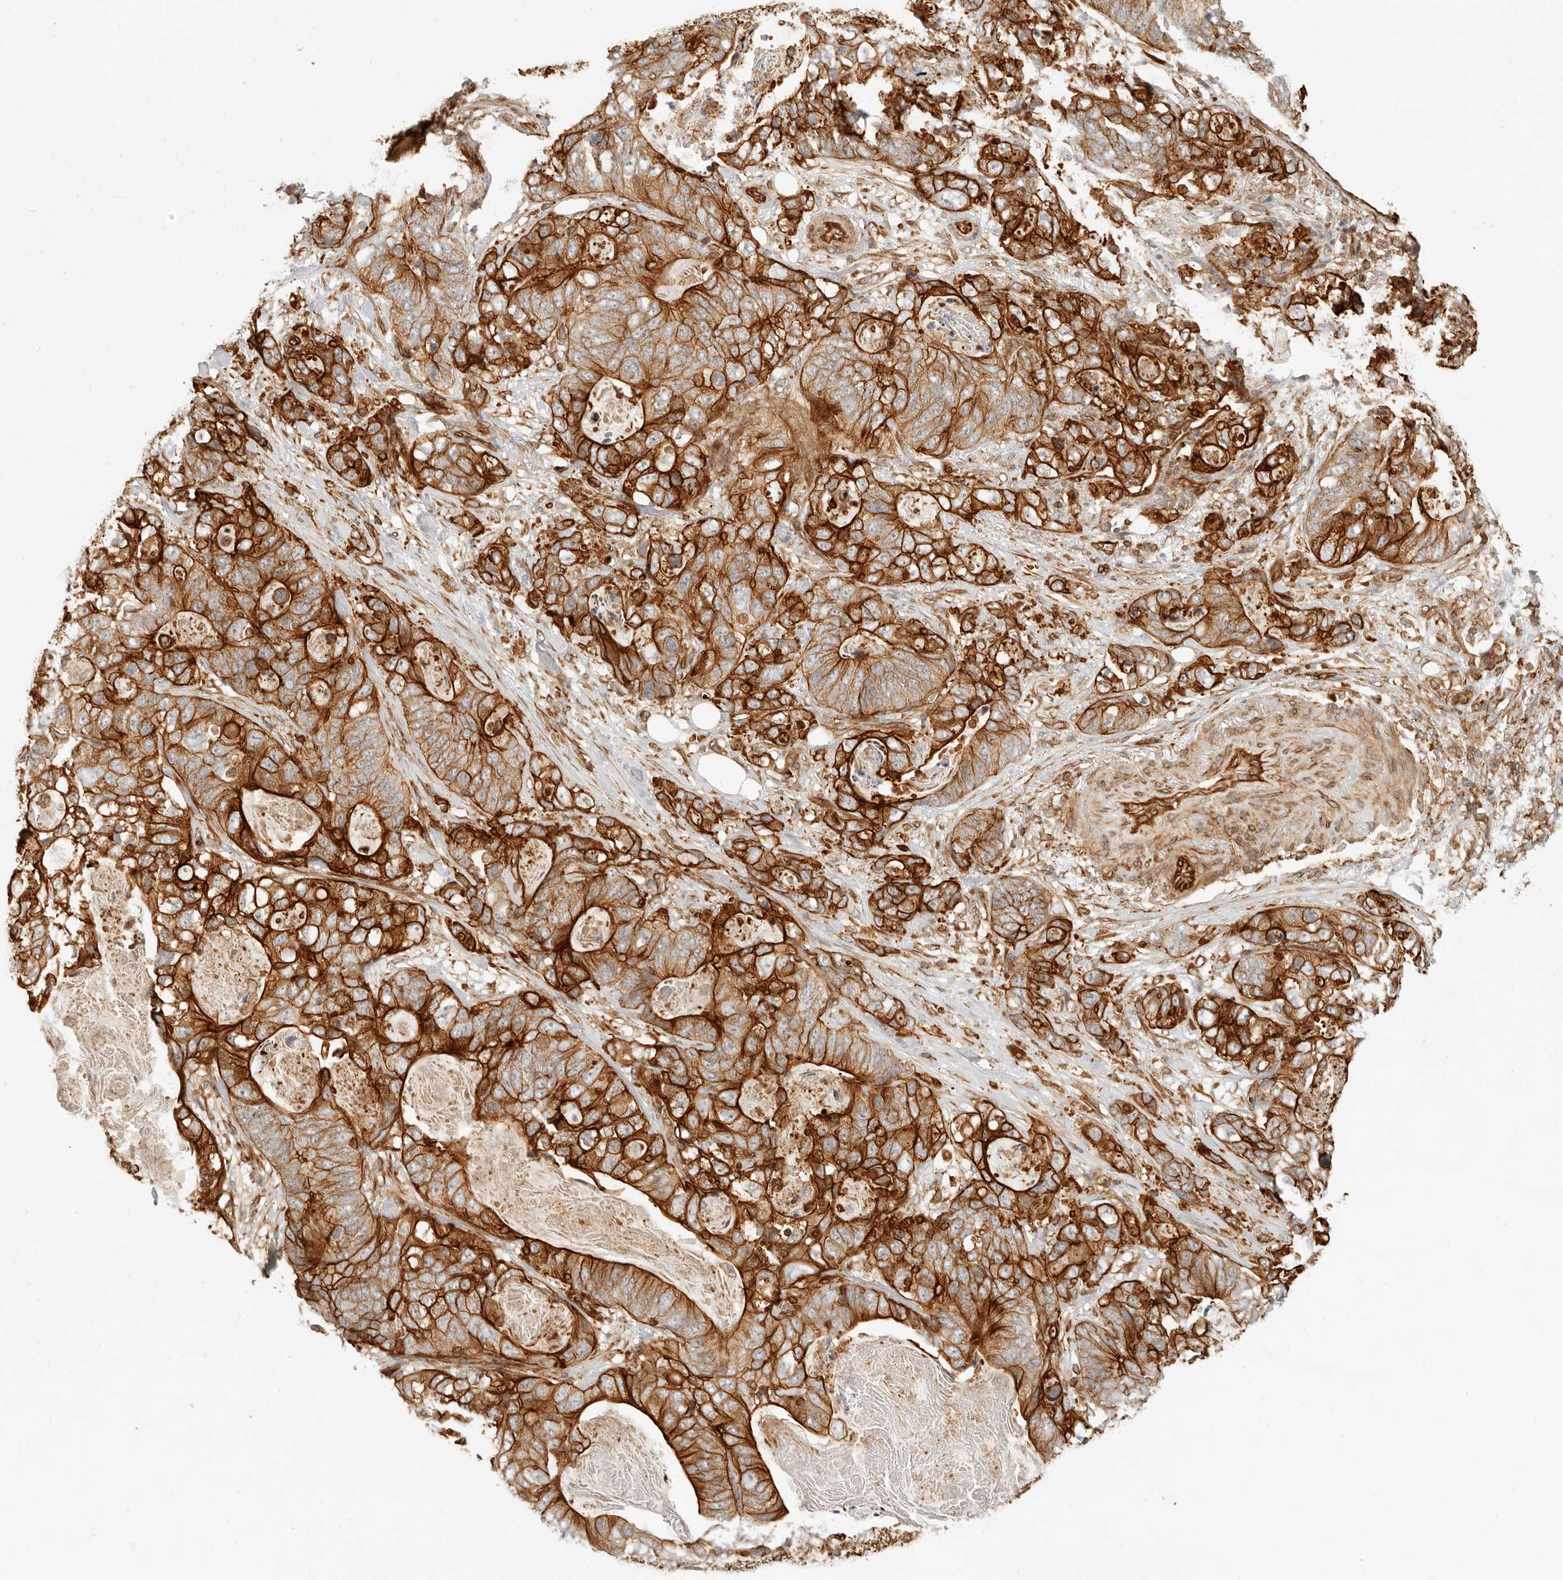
{"staining": {"intensity": "strong", "quantity": ">75%", "location": "cytoplasmic/membranous"}, "tissue": "stomach cancer", "cell_type": "Tumor cells", "image_type": "cancer", "snomed": [{"axis": "morphology", "description": "Normal tissue, NOS"}, {"axis": "morphology", "description": "Adenocarcinoma, NOS"}, {"axis": "topography", "description": "Stomach"}], "caption": "A high amount of strong cytoplasmic/membranous positivity is present in approximately >75% of tumor cells in adenocarcinoma (stomach) tissue.", "gene": "UFSP1", "patient": {"sex": "female", "age": 89}}